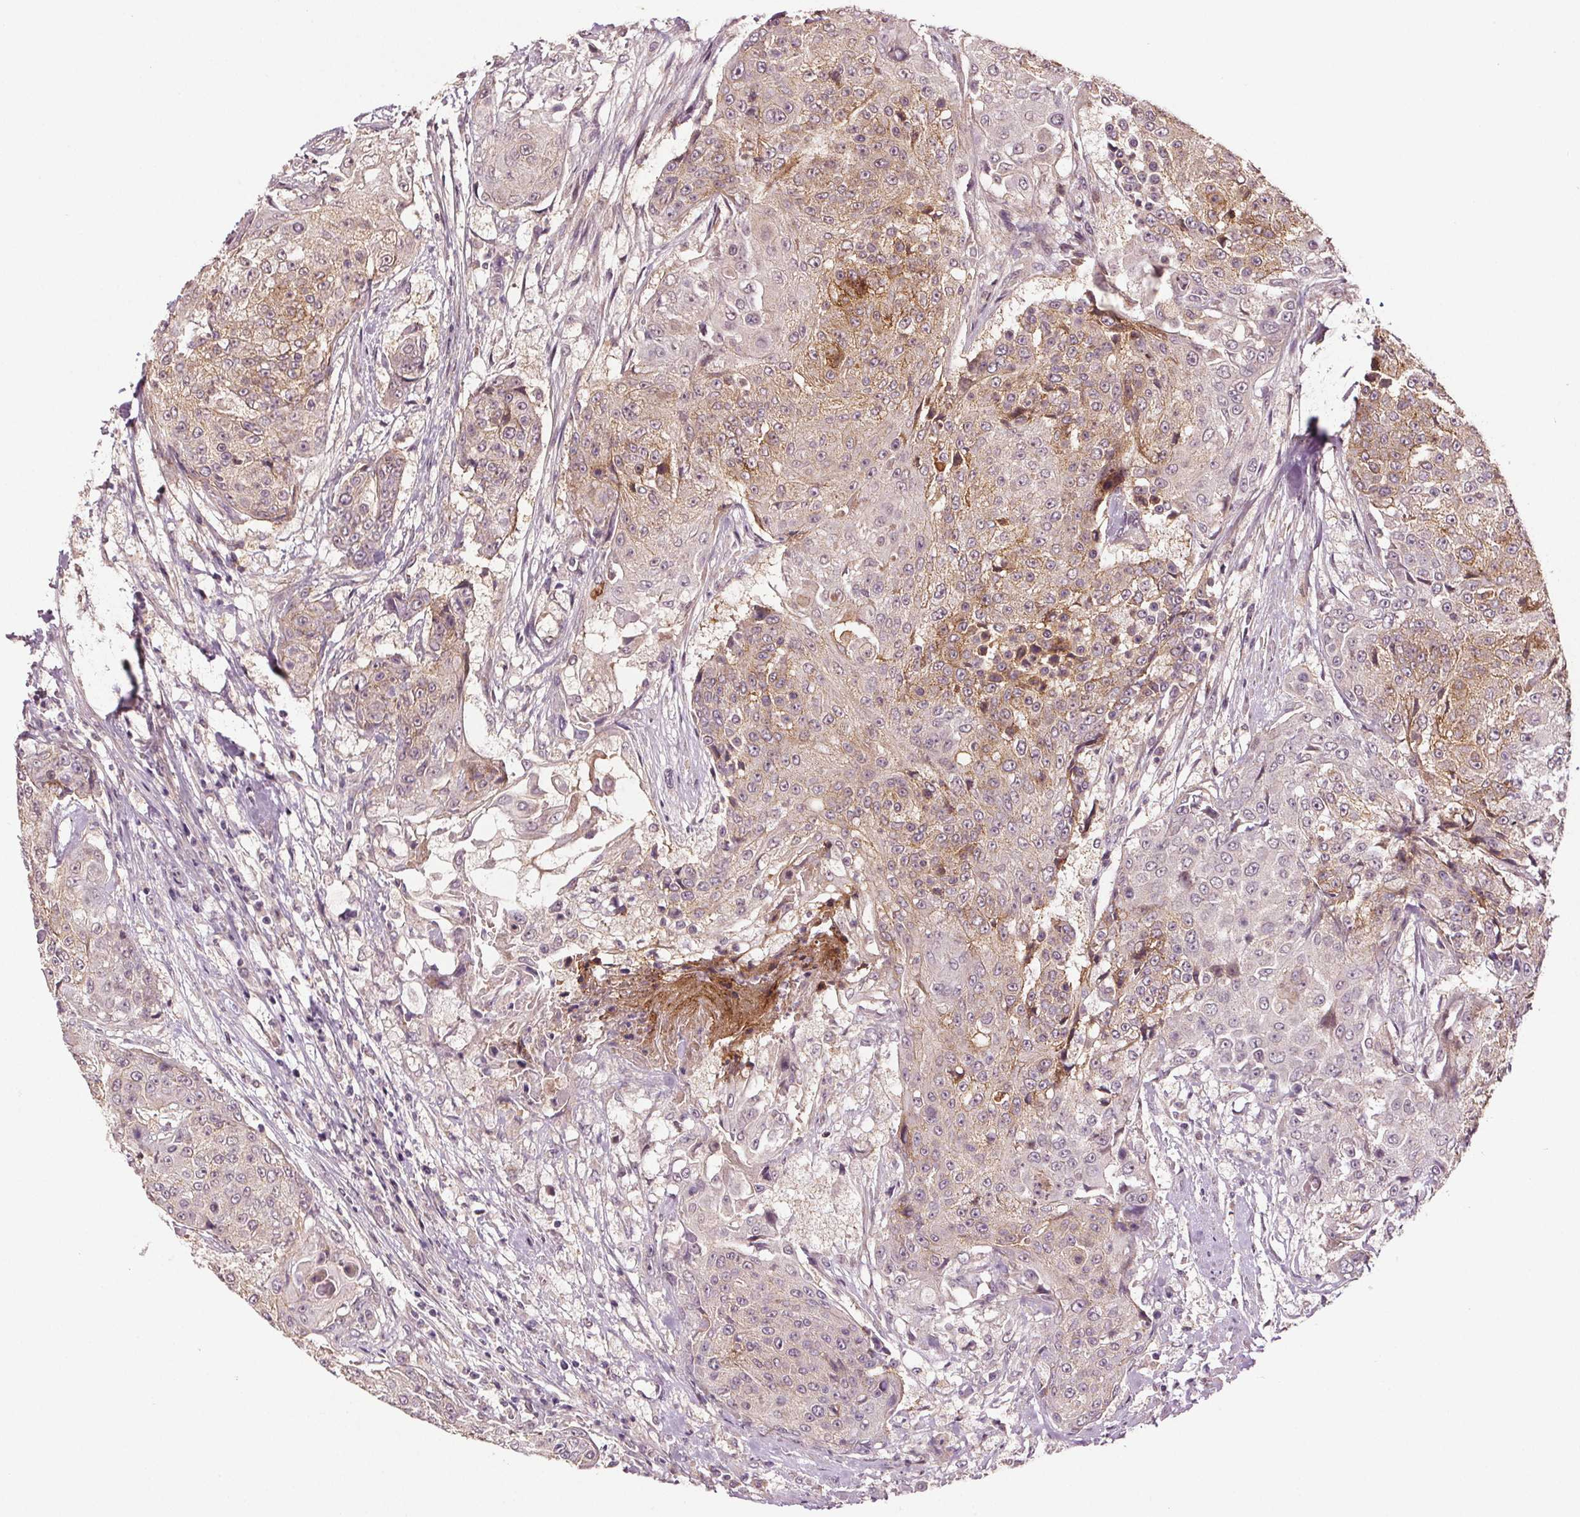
{"staining": {"intensity": "moderate", "quantity": "<25%", "location": "cytoplasmic/membranous"}, "tissue": "urothelial cancer", "cell_type": "Tumor cells", "image_type": "cancer", "snomed": [{"axis": "morphology", "description": "Urothelial carcinoma, High grade"}, {"axis": "topography", "description": "Urinary bladder"}], "caption": "Protein expression analysis of urothelial cancer displays moderate cytoplasmic/membranous positivity in about <25% of tumor cells.", "gene": "EPHB3", "patient": {"sex": "female", "age": 63}}